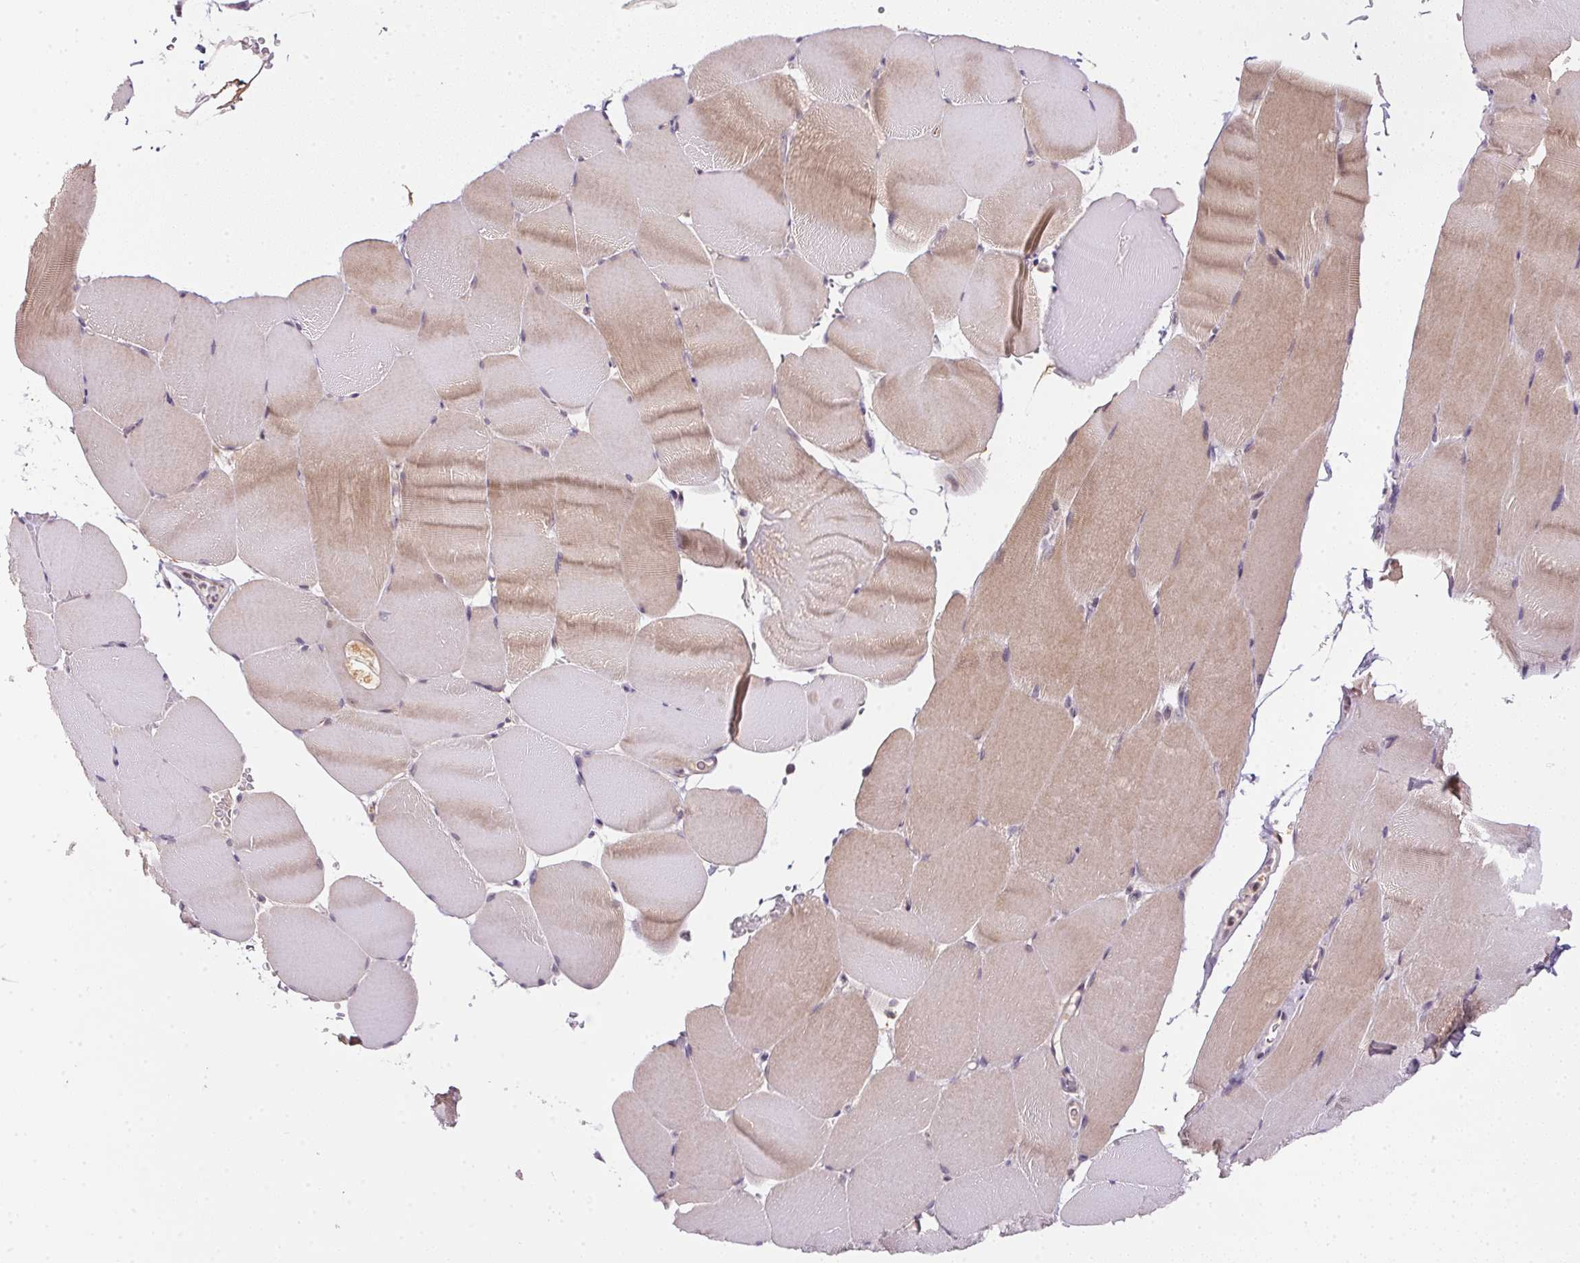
{"staining": {"intensity": "weak", "quantity": "25%-75%", "location": "cytoplasmic/membranous"}, "tissue": "skeletal muscle", "cell_type": "Myocytes", "image_type": "normal", "snomed": [{"axis": "morphology", "description": "Normal tissue, NOS"}, {"axis": "topography", "description": "Skeletal muscle"}], "caption": "Immunohistochemical staining of benign human skeletal muscle displays 25%-75% levels of weak cytoplasmic/membranous protein staining in approximately 25%-75% of myocytes. (DAB (3,3'-diaminobenzidine) = brown stain, brightfield microscopy at high magnification).", "gene": "CFAP92", "patient": {"sex": "female", "age": 37}}